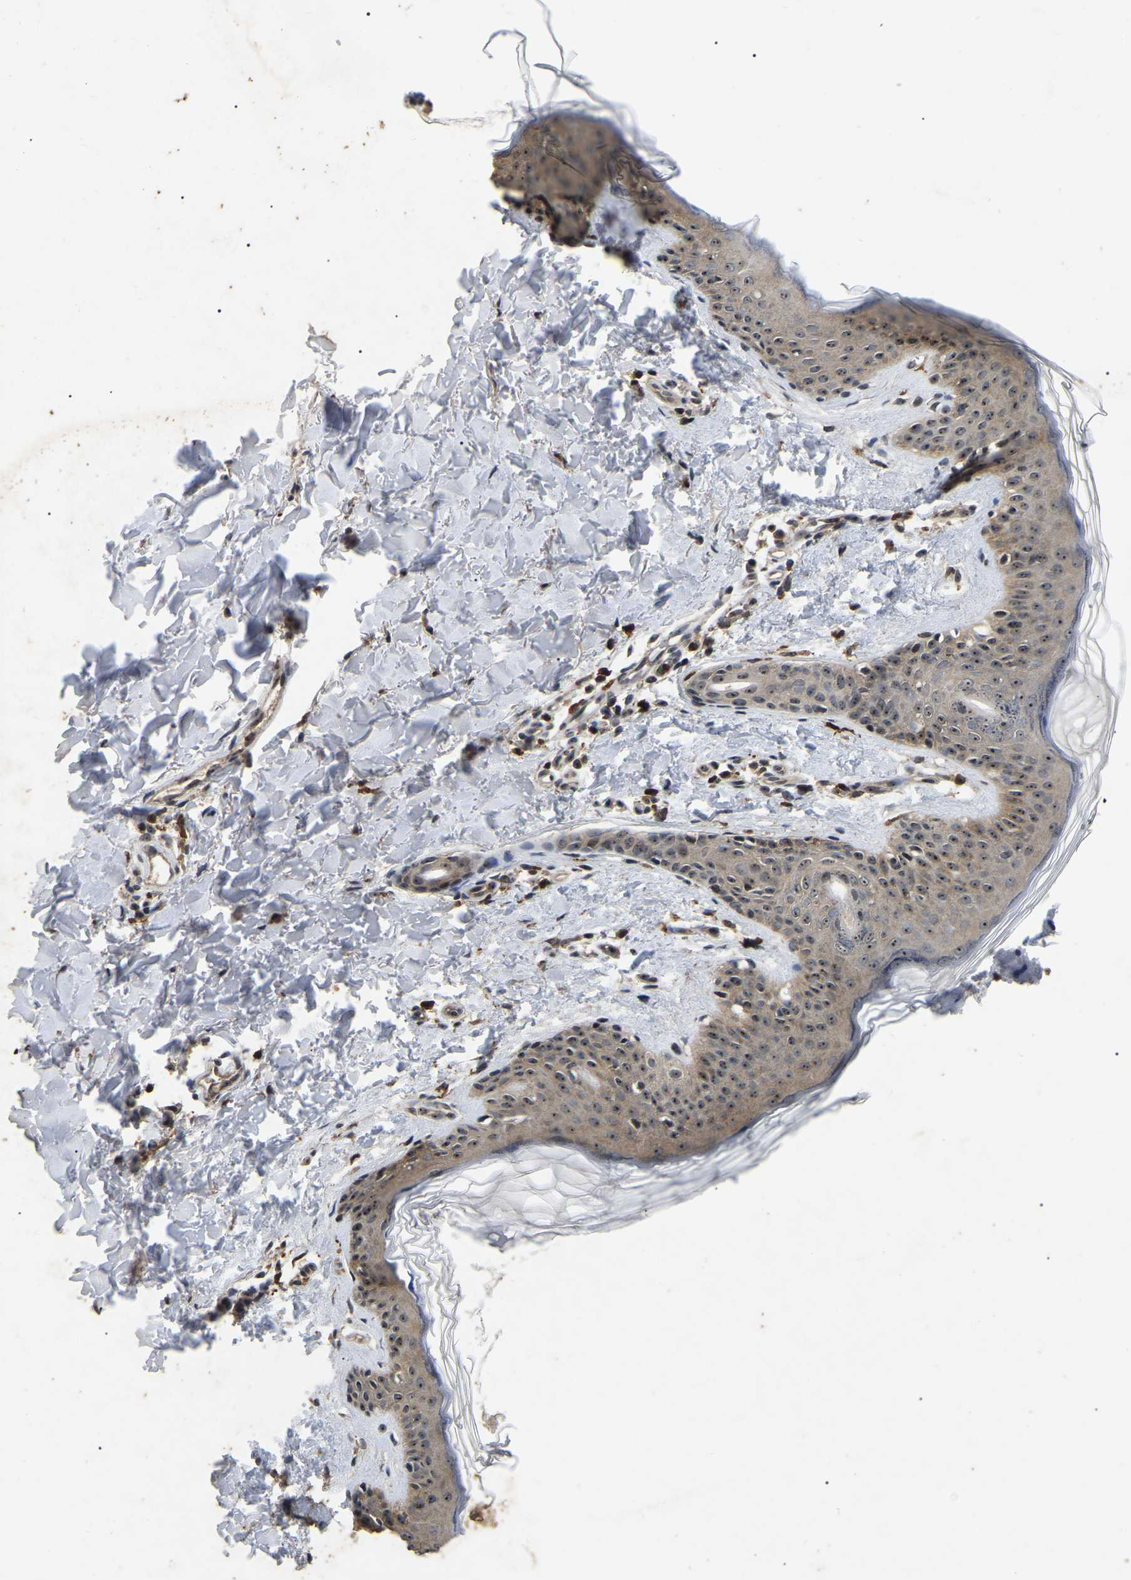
{"staining": {"intensity": "moderate", "quantity": ">75%", "location": "cytoplasmic/membranous,nuclear"}, "tissue": "skin", "cell_type": "Fibroblasts", "image_type": "normal", "snomed": [{"axis": "morphology", "description": "Normal tissue, NOS"}, {"axis": "topography", "description": "Skin"}], "caption": "DAB immunohistochemical staining of benign skin displays moderate cytoplasmic/membranous,nuclear protein staining in approximately >75% of fibroblasts. The protein is stained brown, and the nuclei are stained in blue (DAB (3,3'-diaminobenzidine) IHC with brightfield microscopy, high magnification).", "gene": "RBM28", "patient": {"sex": "male", "age": 40}}